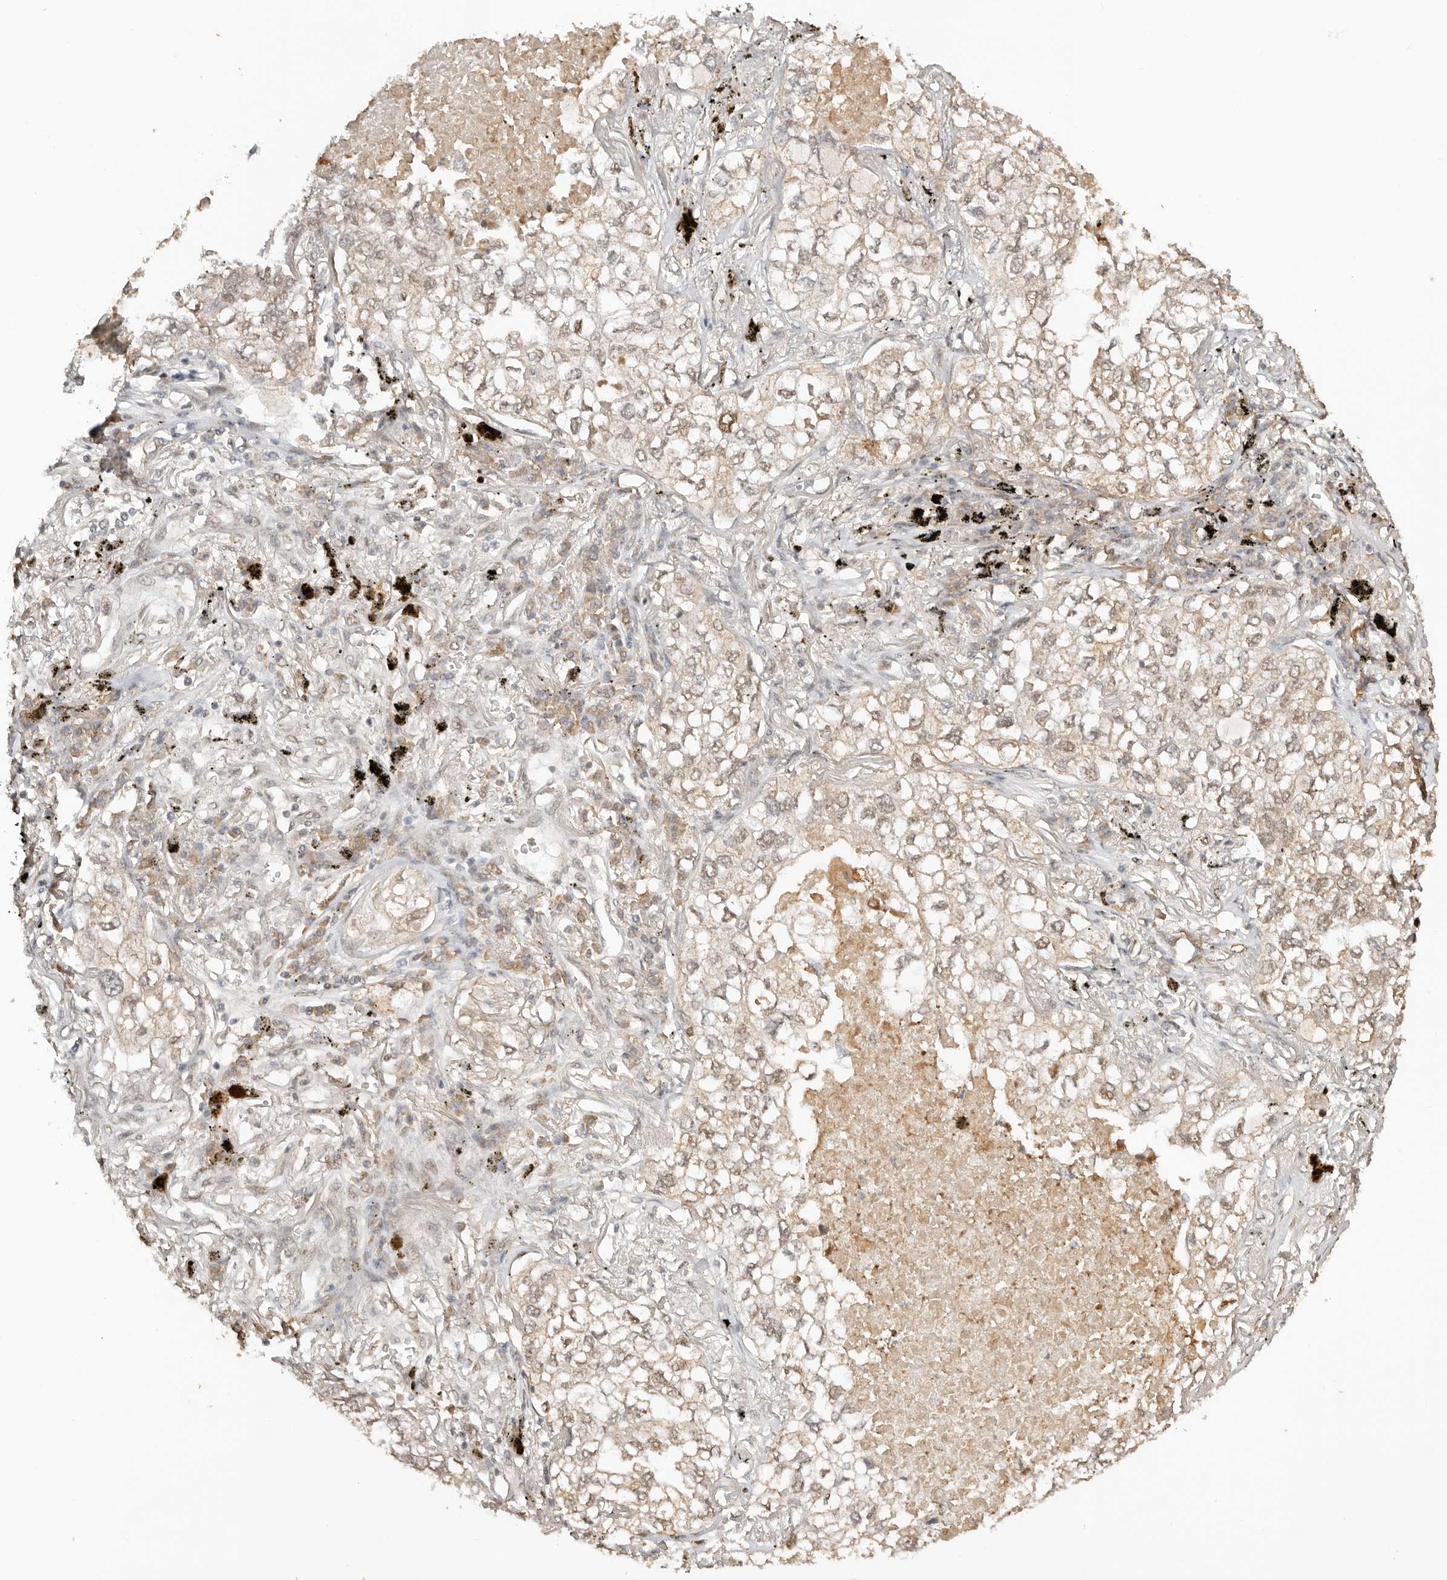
{"staining": {"intensity": "moderate", "quantity": "<25%", "location": "cytoplasmic/membranous"}, "tissue": "lung cancer", "cell_type": "Tumor cells", "image_type": "cancer", "snomed": [{"axis": "morphology", "description": "Adenocarcinoma, NOS"}, {"axis": "topography", "description": "Lung"}], "caption": "Human lung adenocarcinoma stained with a protein marker reveals moderate staining in tumor cells.", "gene": "SEC14L1", "patient": {"sex": "male", "age": 65}}